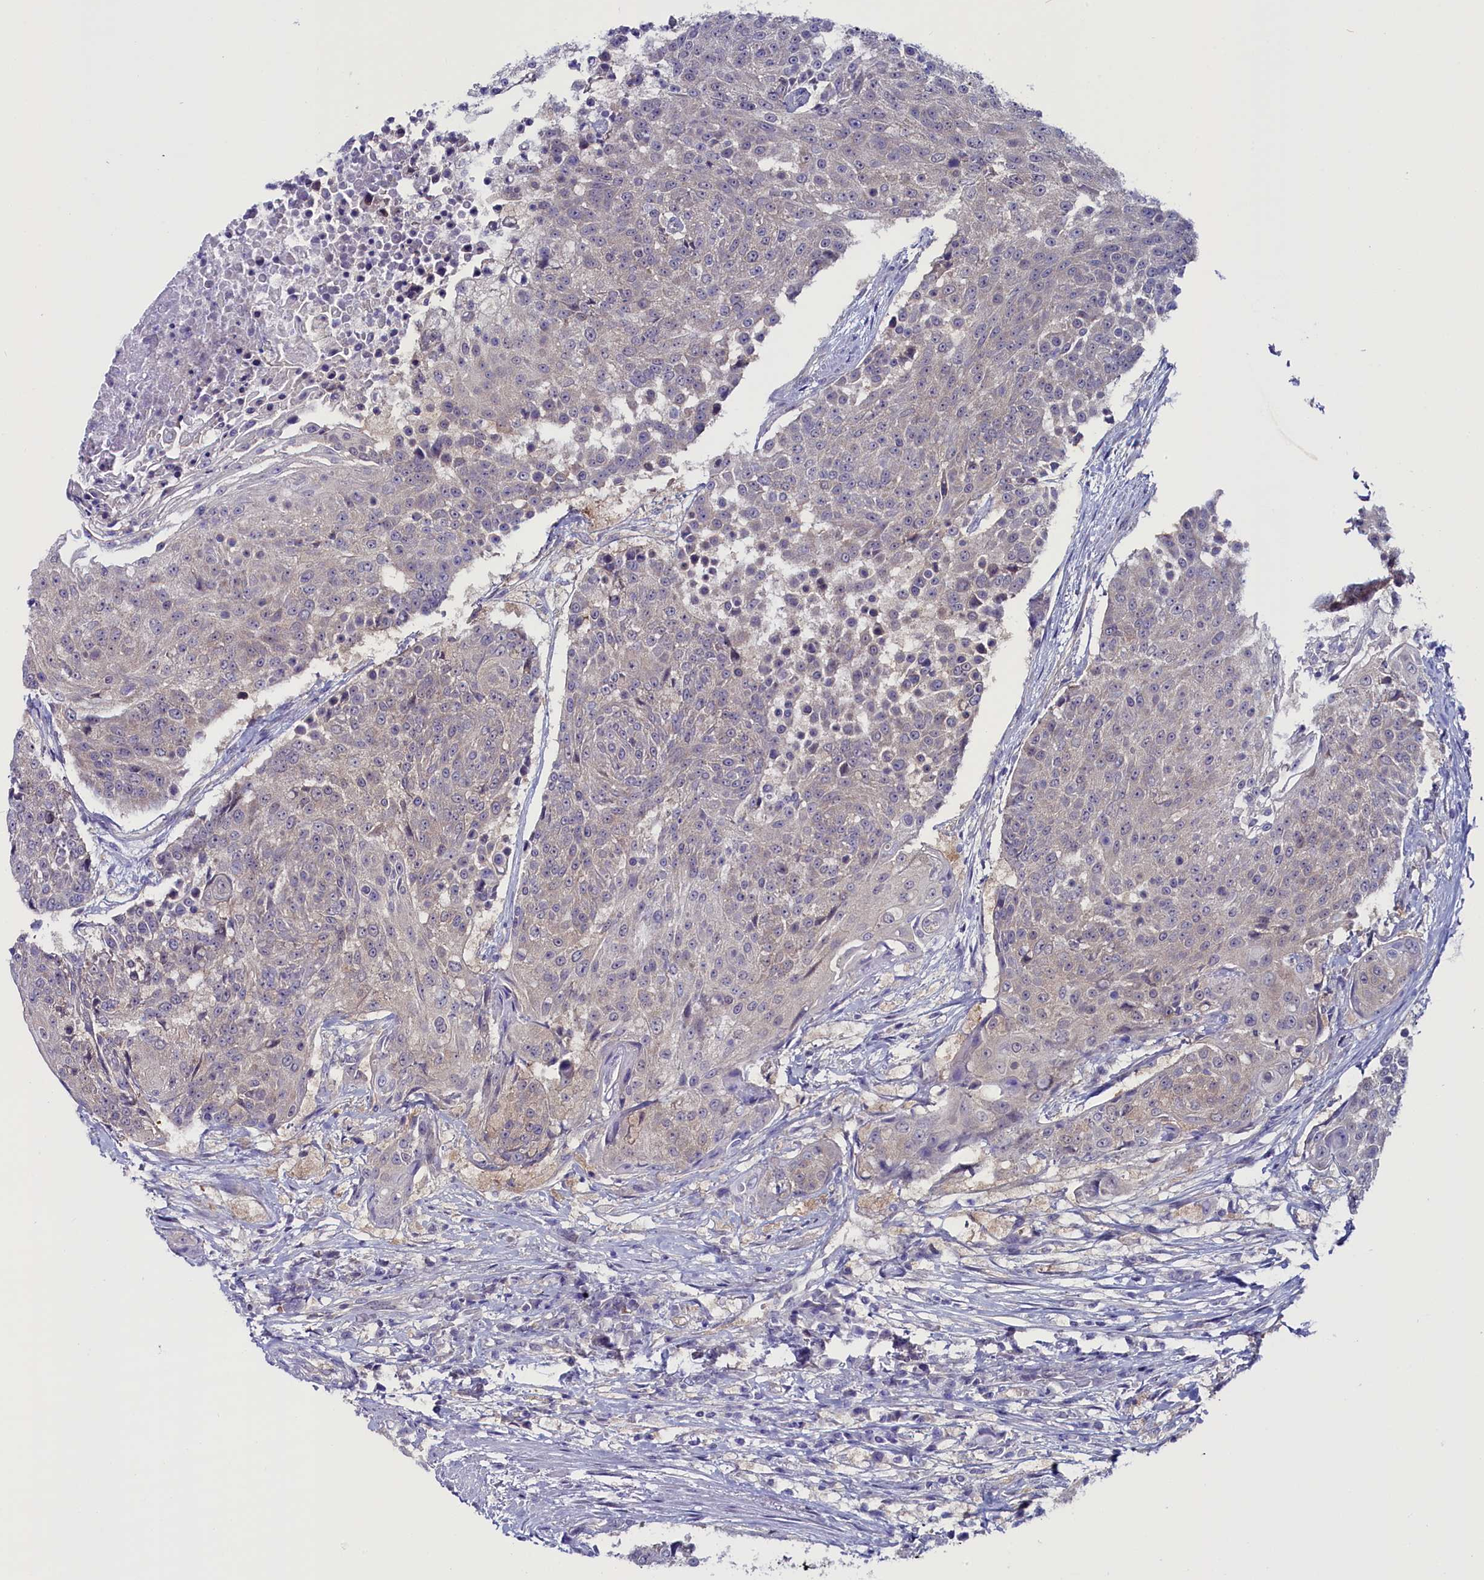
{"staining": {"intensity": "negative", "quantity": "none", "location": "none"}, "tissue": "urothelial cancer", "cell_type": "Tumor cells", "image_type": "cancer", "snomed": [{"axis": "morphology", "description": "Urothelial carcinoma, High grade"}, {"axis": "topography", "description": "Urinary bladder"}], "caption": "Tumor cells are negative for brown protein staining in urothelial cancer.", "gene": "CIAPIN1", "patient": {"sex": "female", "age": 63}}